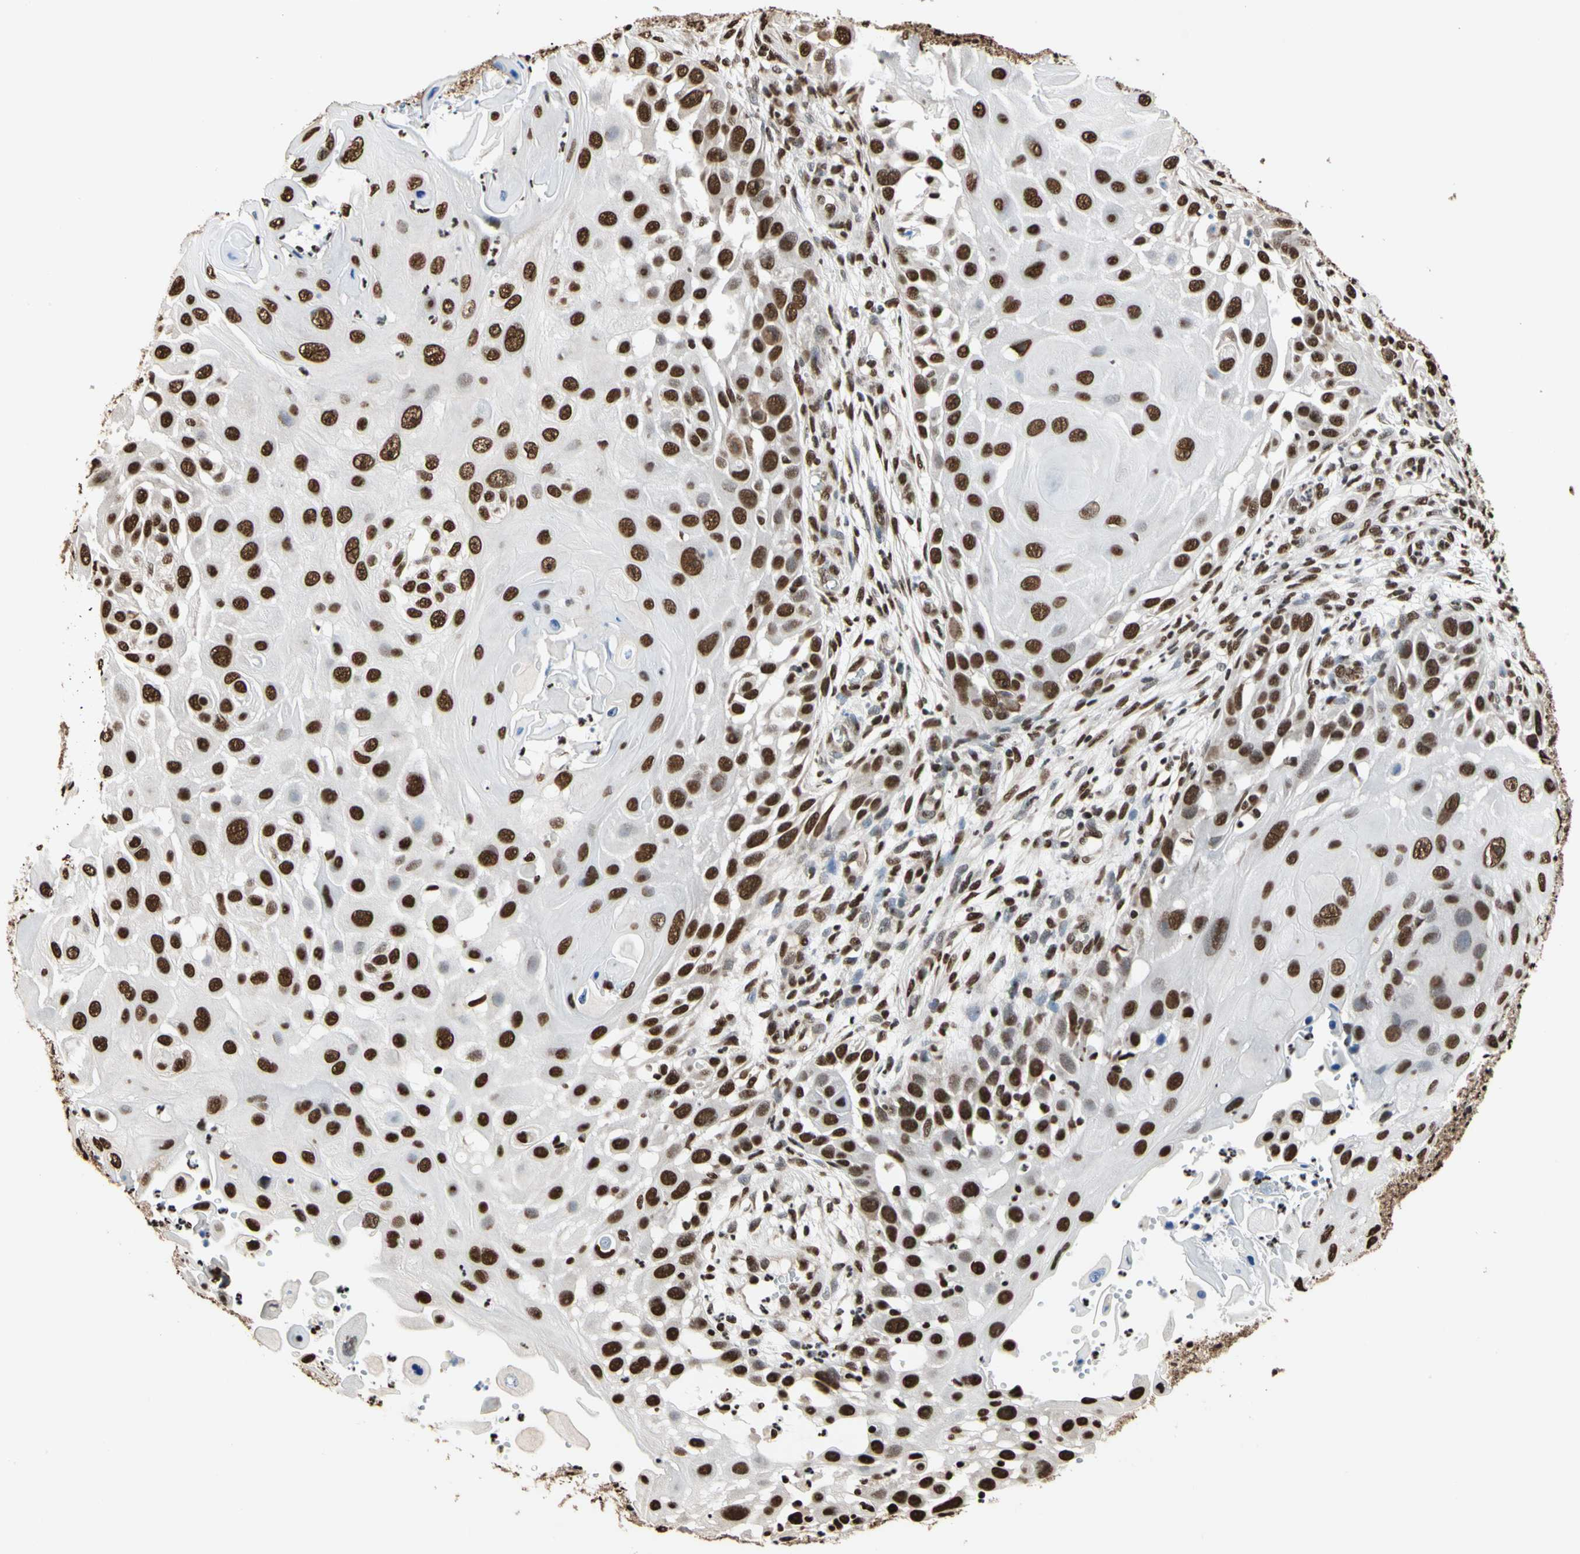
{"staining": {"intensity": "strong", "quantity": ">75%", "location": "nuclear"}, "tissue": "skin cancer", "cell_type": "Tumor cells", "image_type": "cancer", "snomed": [{"axis": "morphology", "description": "Squamous cell carcinoma, NOS"}, {"axis": "topography", "description": "Skin"}], "caption": "The image reveals a brown stain indicating the presence of a protein in the nuclear of tumor cells in skin cancer (squamous cell carcinoma).", "gene": "HNRNPK", "patient": {"sex": "female", "age": 44}}